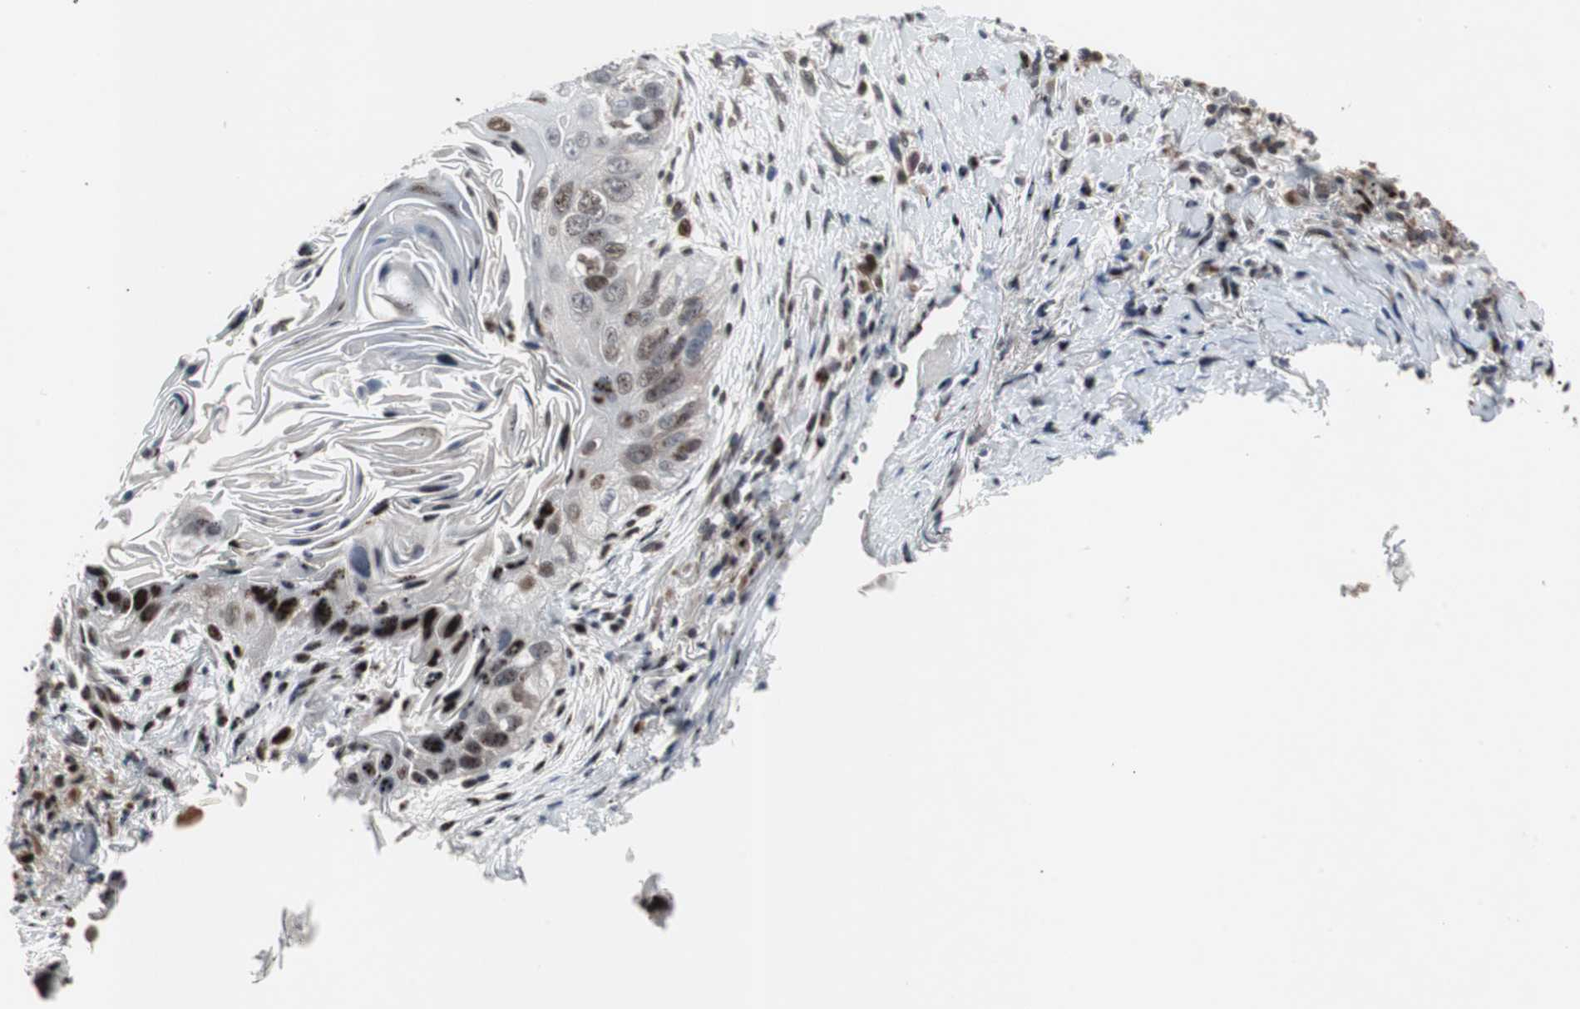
{"staining": {"intensity": "strong", "quantity": "25%-75%", "location": "nuclear"}, "tissue": "lung cancer", "cell_type": "Tumor cells", "image_type": "cancer", "snomed": [{"axis": "morphology", "description": "Squamous cell carcinoma, NOS"}, {"axis": "topography", "description": "Lung"}], "caption": "Brown immunohistochemical staining in human lung cancer demonstrates strong nuclear positivity in about 25%-75% of tumor cells. (DAB = brown stain, brightfield microscopy at high magnification).", "gene": "GRK2", "patient": {"sex": "female", "age": 67}}